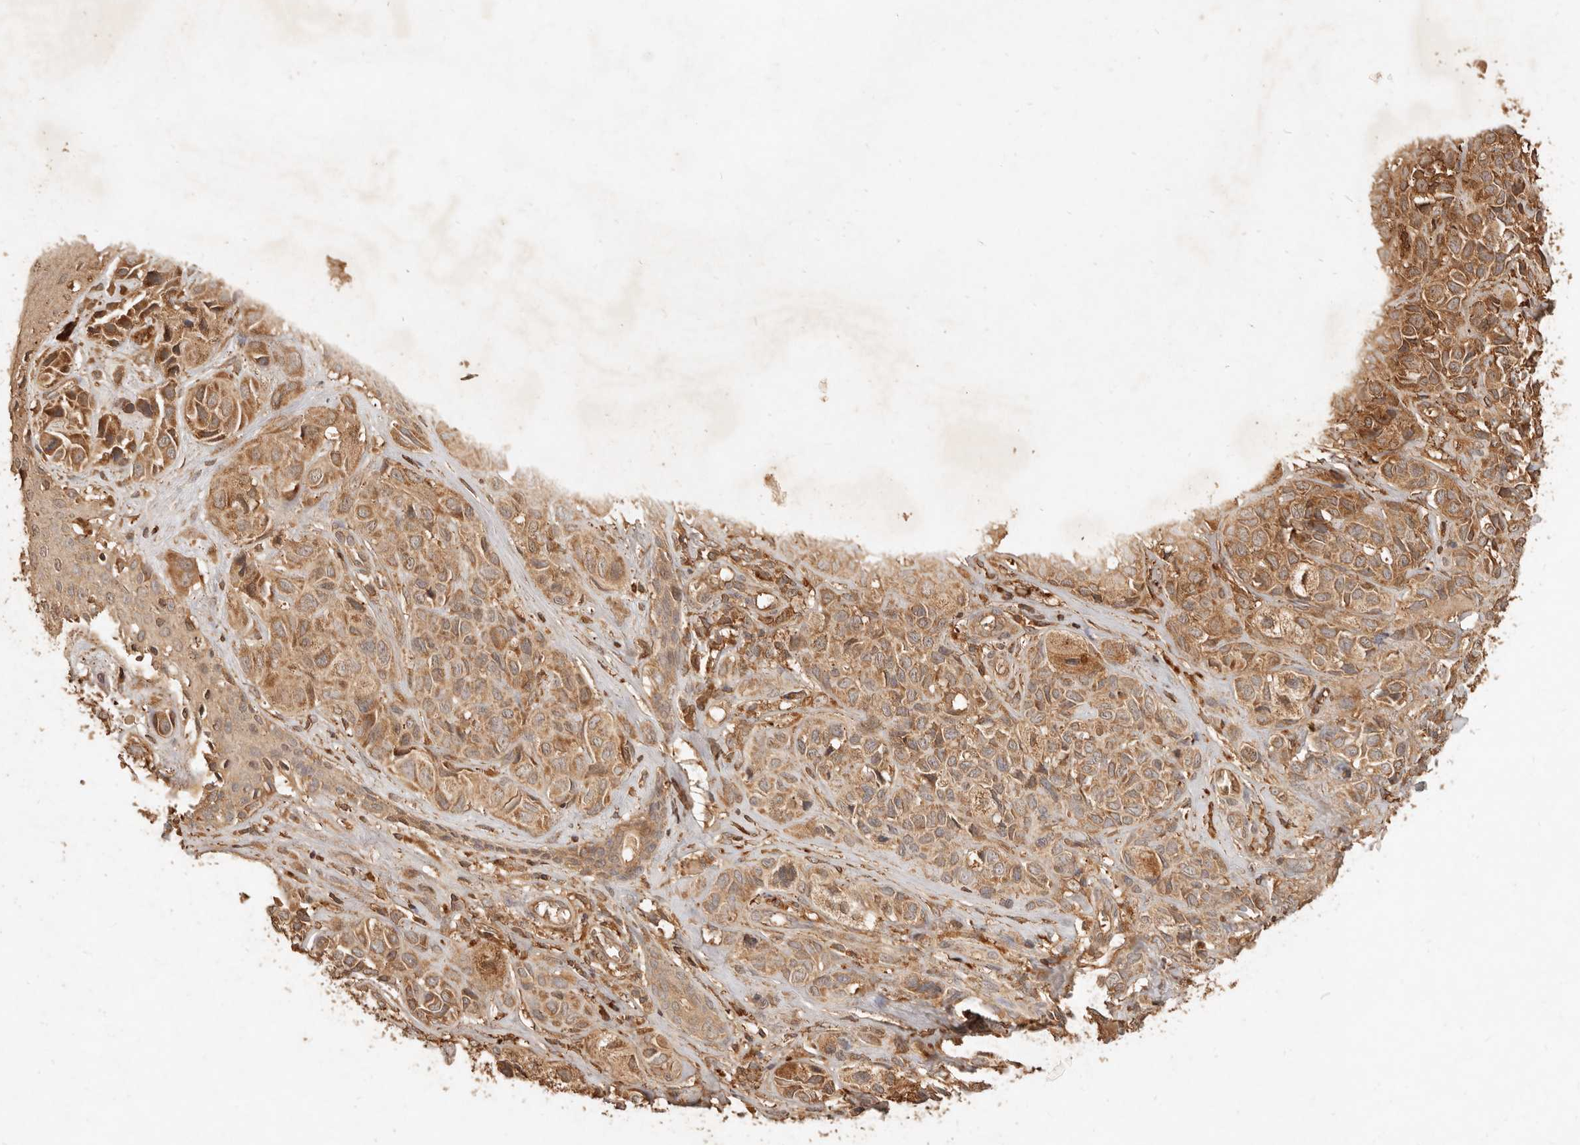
{"staining": {"intensity": "moderate", "quantity": ">75%", "location": "cytoplasmic/membranous"}, "tissue": "melanoma", "cell_type": "Tumor cells", "image_type": "cancer", "snomed": [{"axis": "morphology", "description": "Malignant melanoma, NOS"}, {"axis": "topography", "description": "Skin"}], "caption": "Malignant melanoma was stained to show a protein in brown. There is medium levels of moderate cytoplasmic/membranous positivity in approximately >75% of tumor cells.", "gene": "FAM180B", "patient": {"sex": "female", "age": 58}}